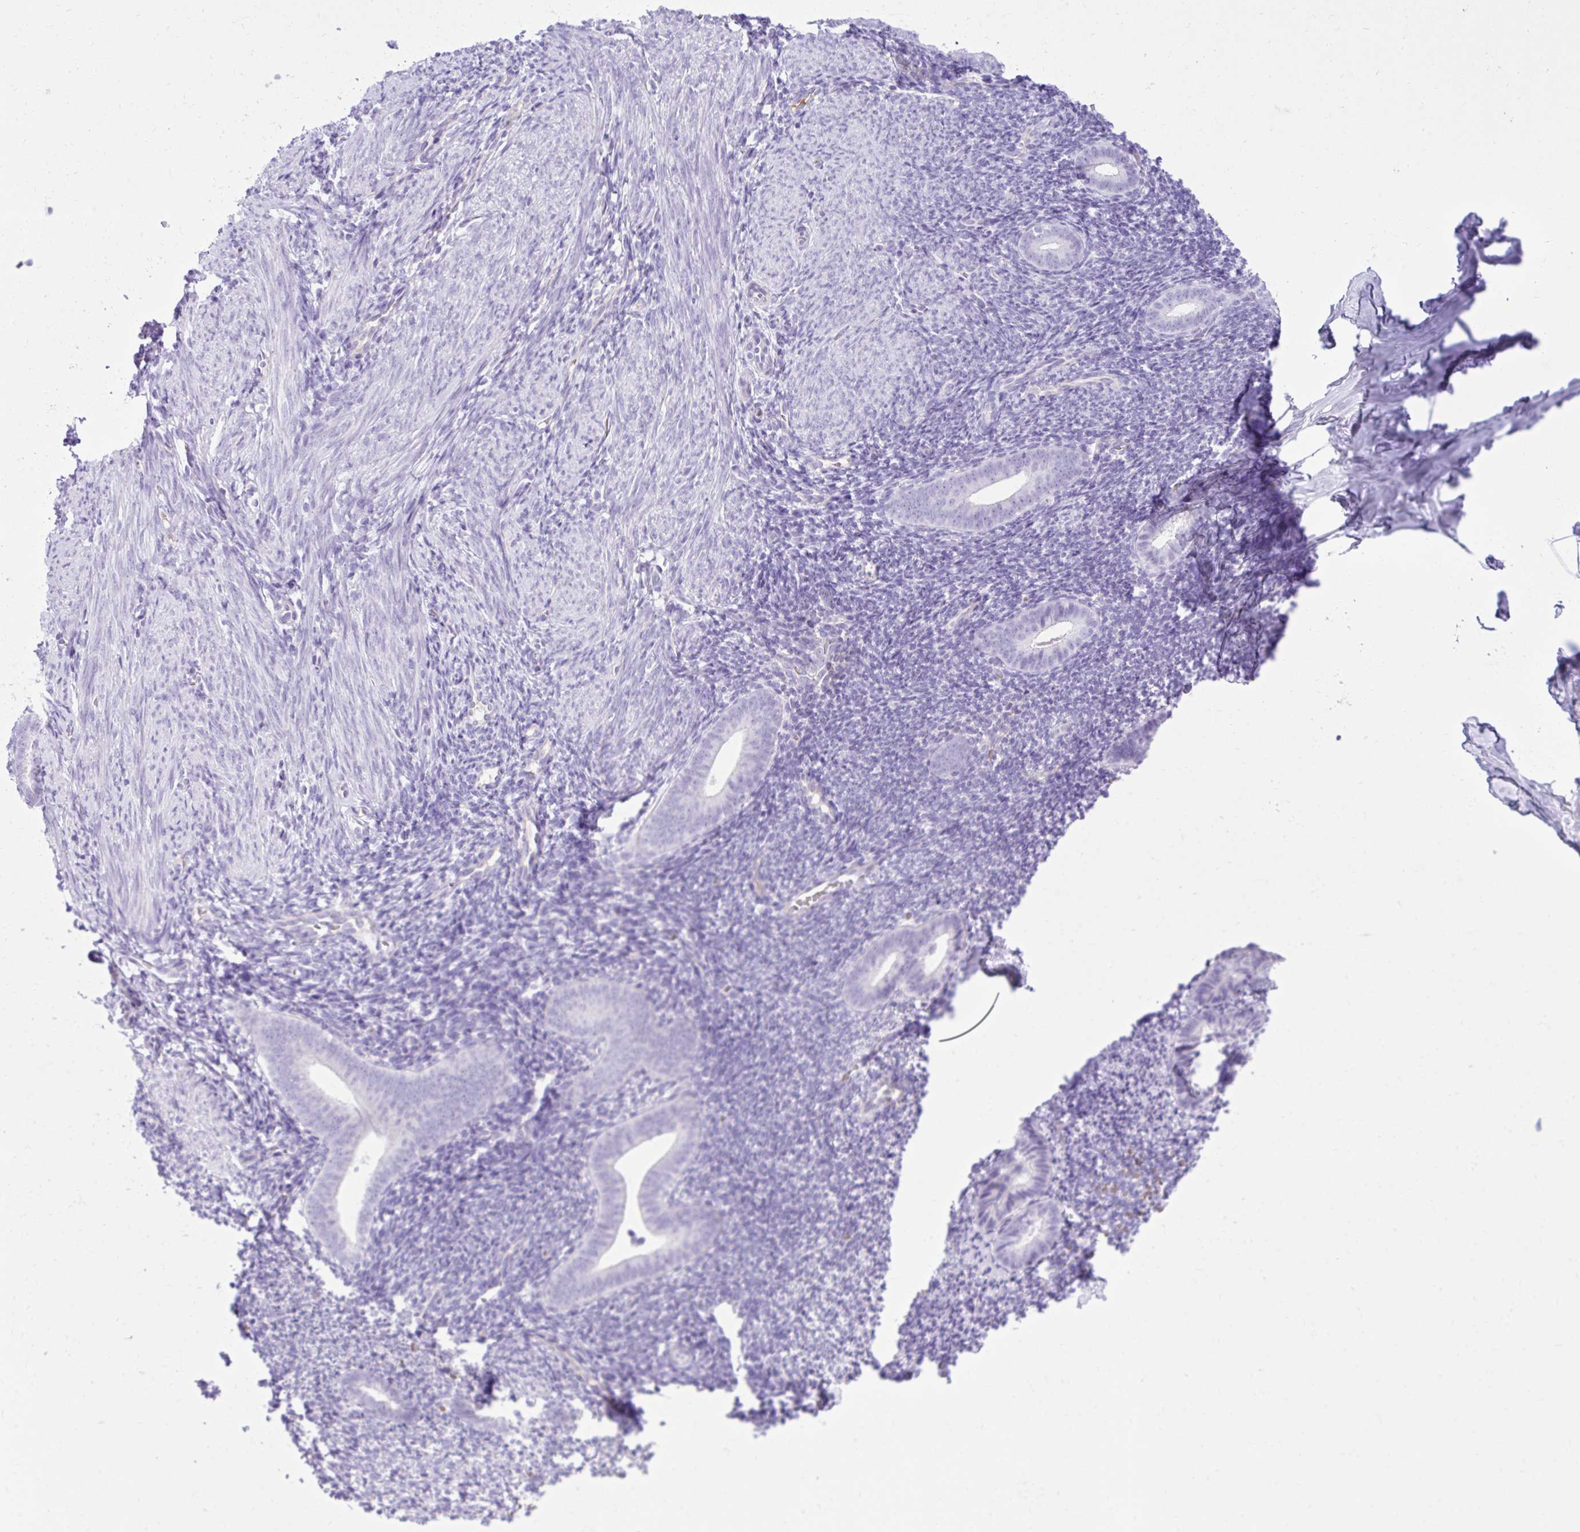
{"staining": {"intensity": "negative", "quantity": "none", "location": "none"}, "tissue": "endometrium", "cell_type": "Cells in endometrial stroma", "image_type": "normal", "snomed": [{"axis": "morphology", "description": "Normal tissue, NOS"}, {"axis": "topography", "description": "Endometrium"}], "caption": "Immunohistochemistry image of normal human endometrium stained for a protein (brown), which displays no expression in cells in endometrial stroma.", "gene": "PITPNM3", "patient": {"sex": "female", "age": 39}}